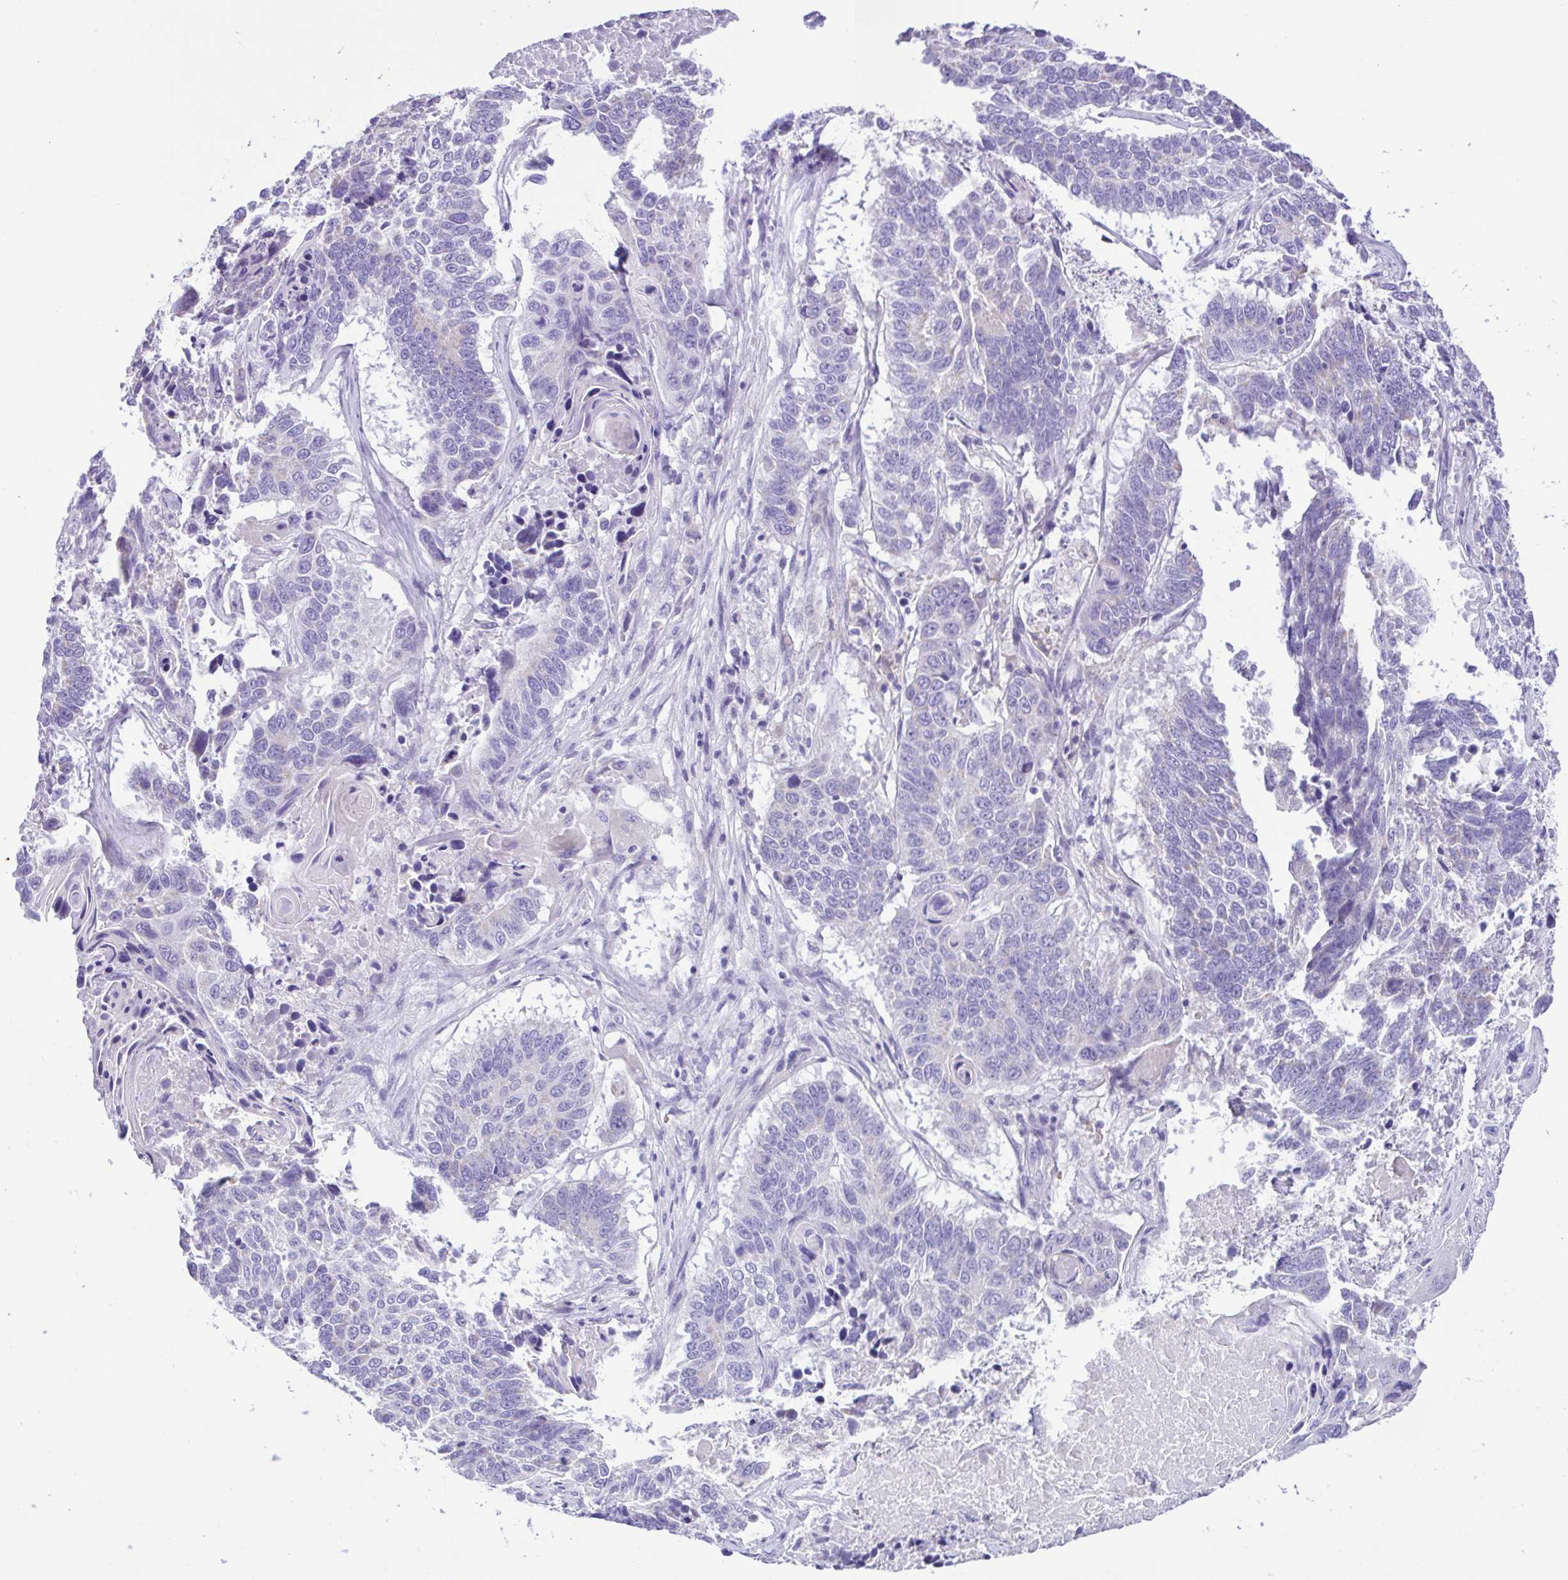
{"staining": {"intensity": "negative", "quantity": "none", "location": "none"}, "tissue": "lung cancer", "cell_type": "Tumor cells", "image_type": "cancer", "snomed": [{"axis": "morphology", "description": "Squamous cell carcinoma, NOS"}, {"axis": "topography", "description": "Lung"}], "caption": "The image shows no significant positivity in tumor cells of lung cancer.", "gene": "CD72", "patient": {"sex": "male", "age": 73}}